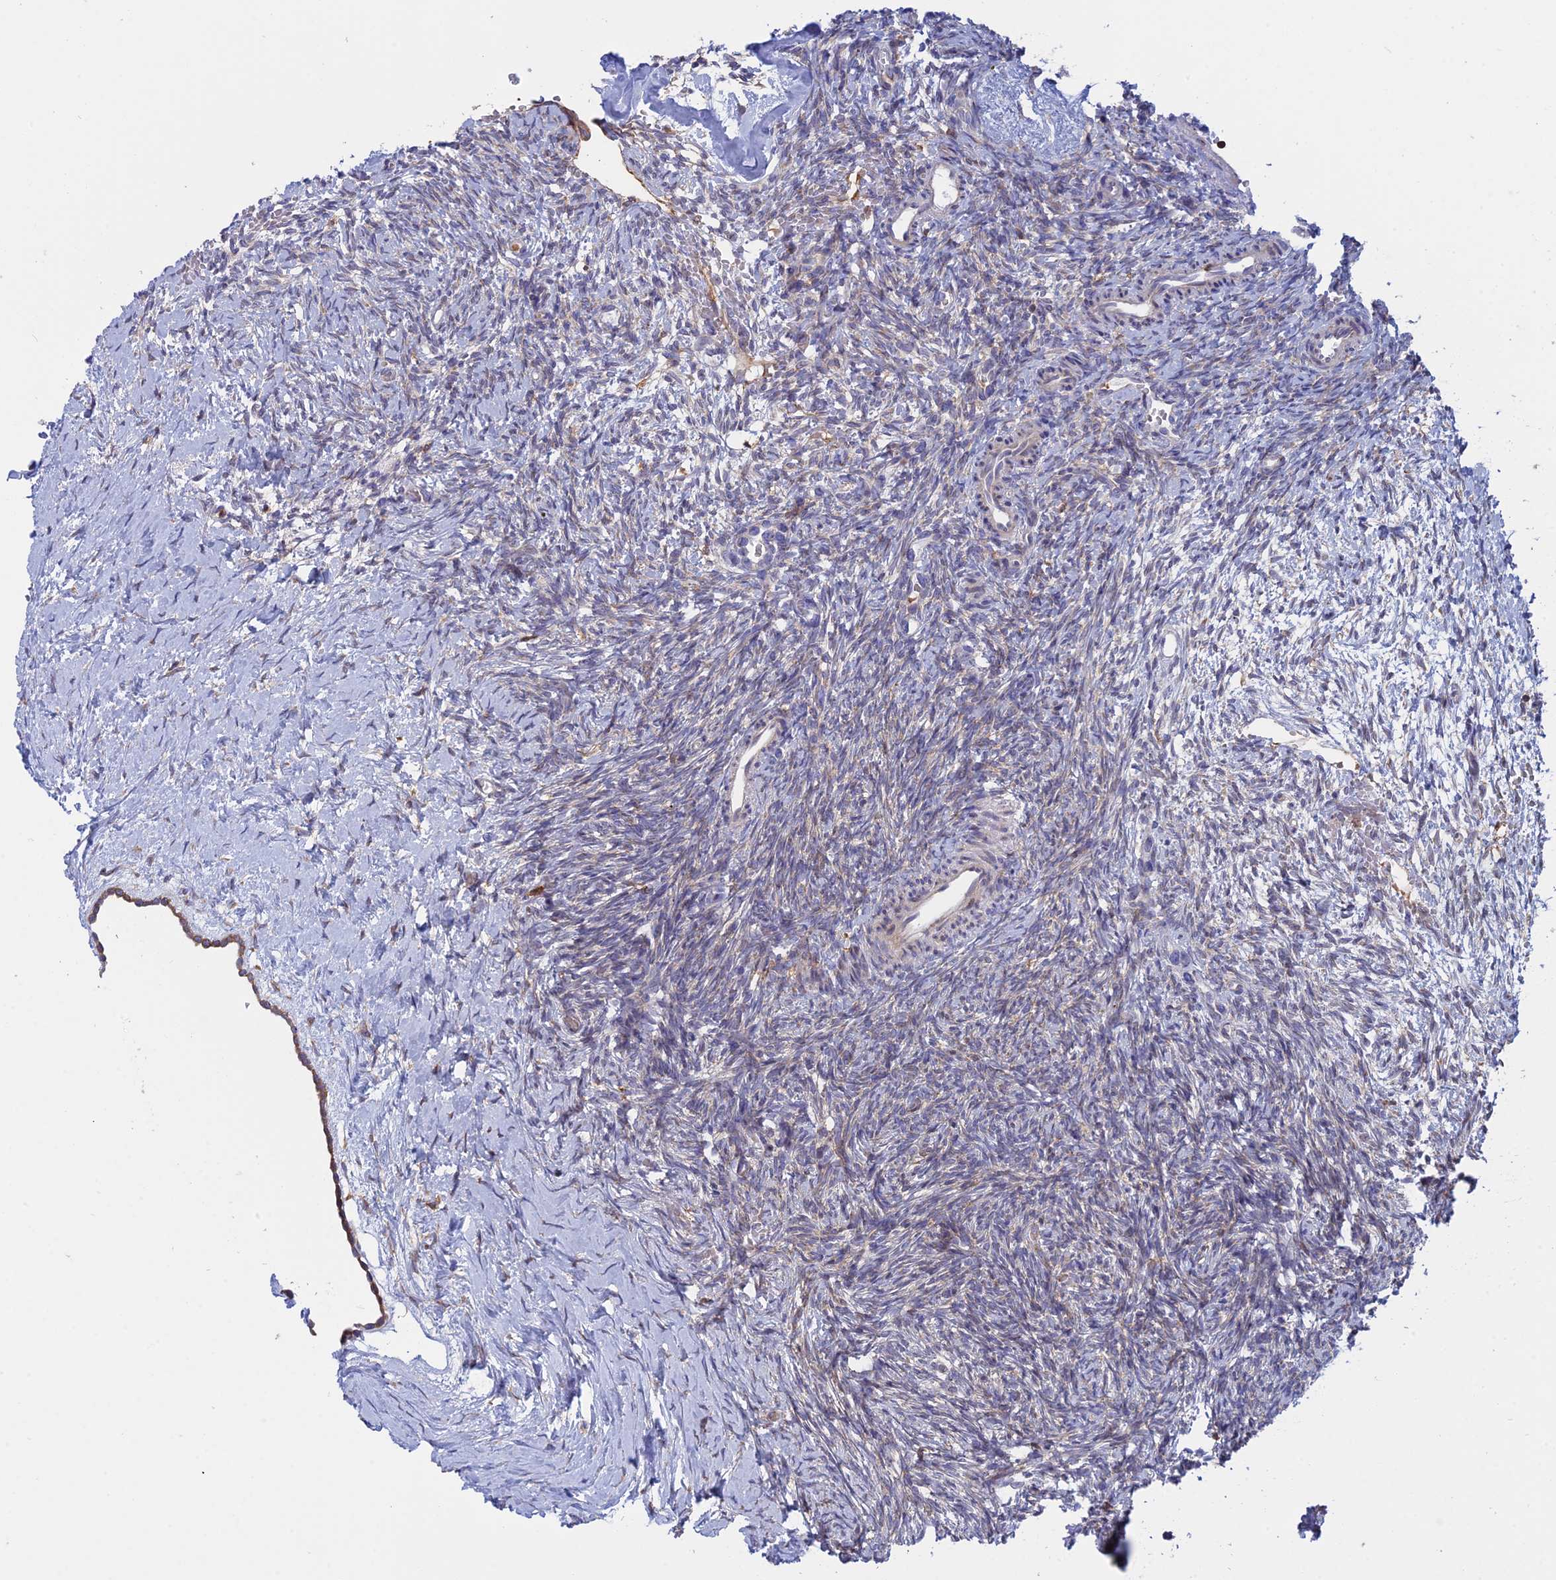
{"staining": {"intensity": "weak", "quantity": "<25%", "location": "cytoplasmic/membranous"}, "tissue": "ovary", "cell_type": "Ovarian stroma cells", "image_type": "normal", "snomed": [{"axis": "morphology", "description": "Normal tissue, NOS"}, {"axis": "topography", "description": "Ovary"}], "caption": "This is an IHC image of unremarkable ovary. There is no positivity in ovarian stroma cells.", "gene": "GMIP", "patient": {"sex": "female", "age": 39}}